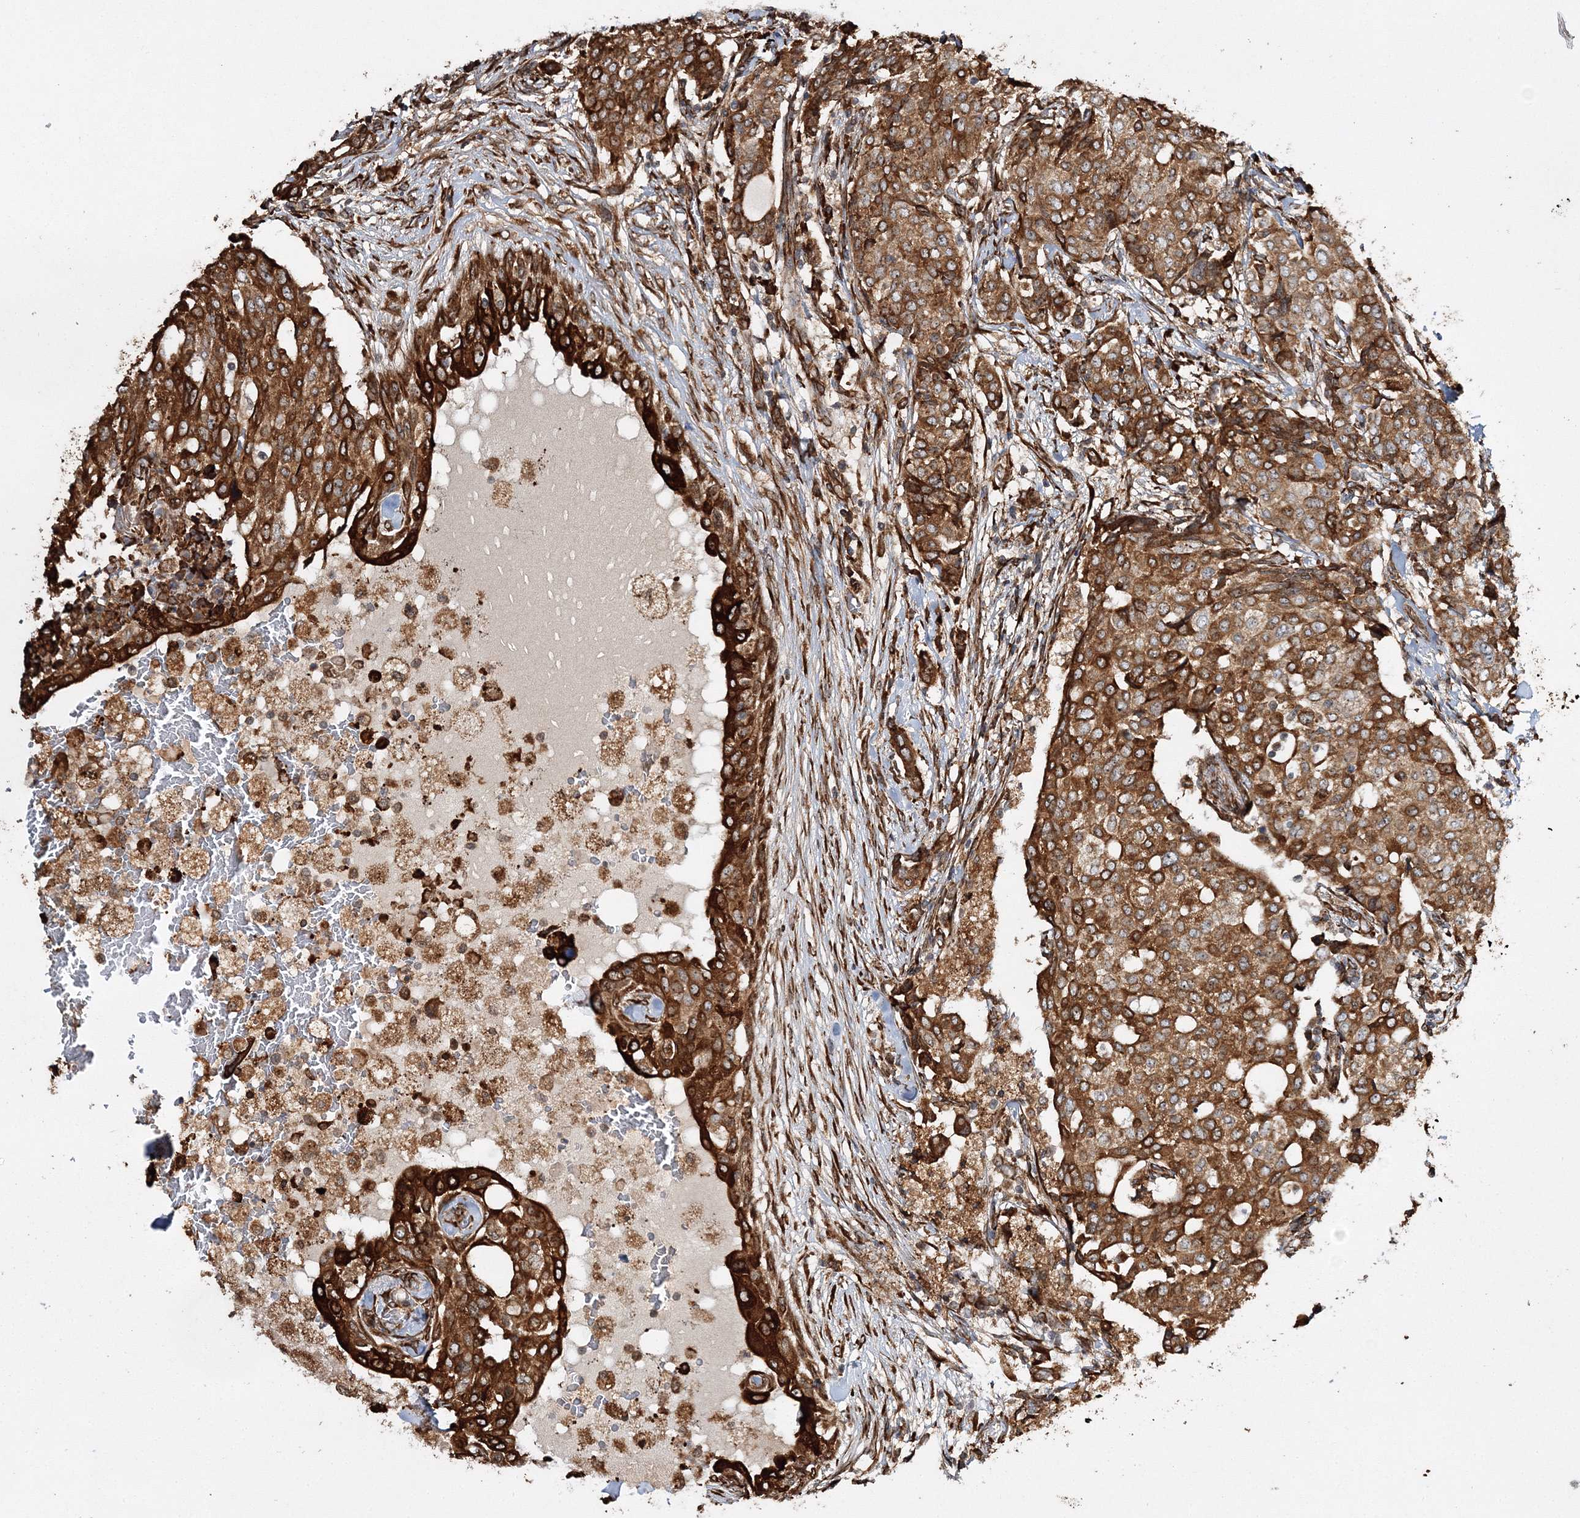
{"staining": {"intensity": "strong", "quantity": ">75%", "location": "cytoplasmic/membranous"}, "tissue": "breast cancer", "cell_type": "Tumor cells", "image_type": "cancer", "snomed": [{"axis": "morphology", "description": "Lobular carcinoma"}, {"axis": "topography", "description": "Breast"}], "caption": "This is a micrograph of IHC staining of breast cancer (lobular carcinoma), which shows strong positivity in the cytoplasmic/membranous of tumor cells.", "gene": "SCRN3", "patient": {"sex": "female", "age": 51}}